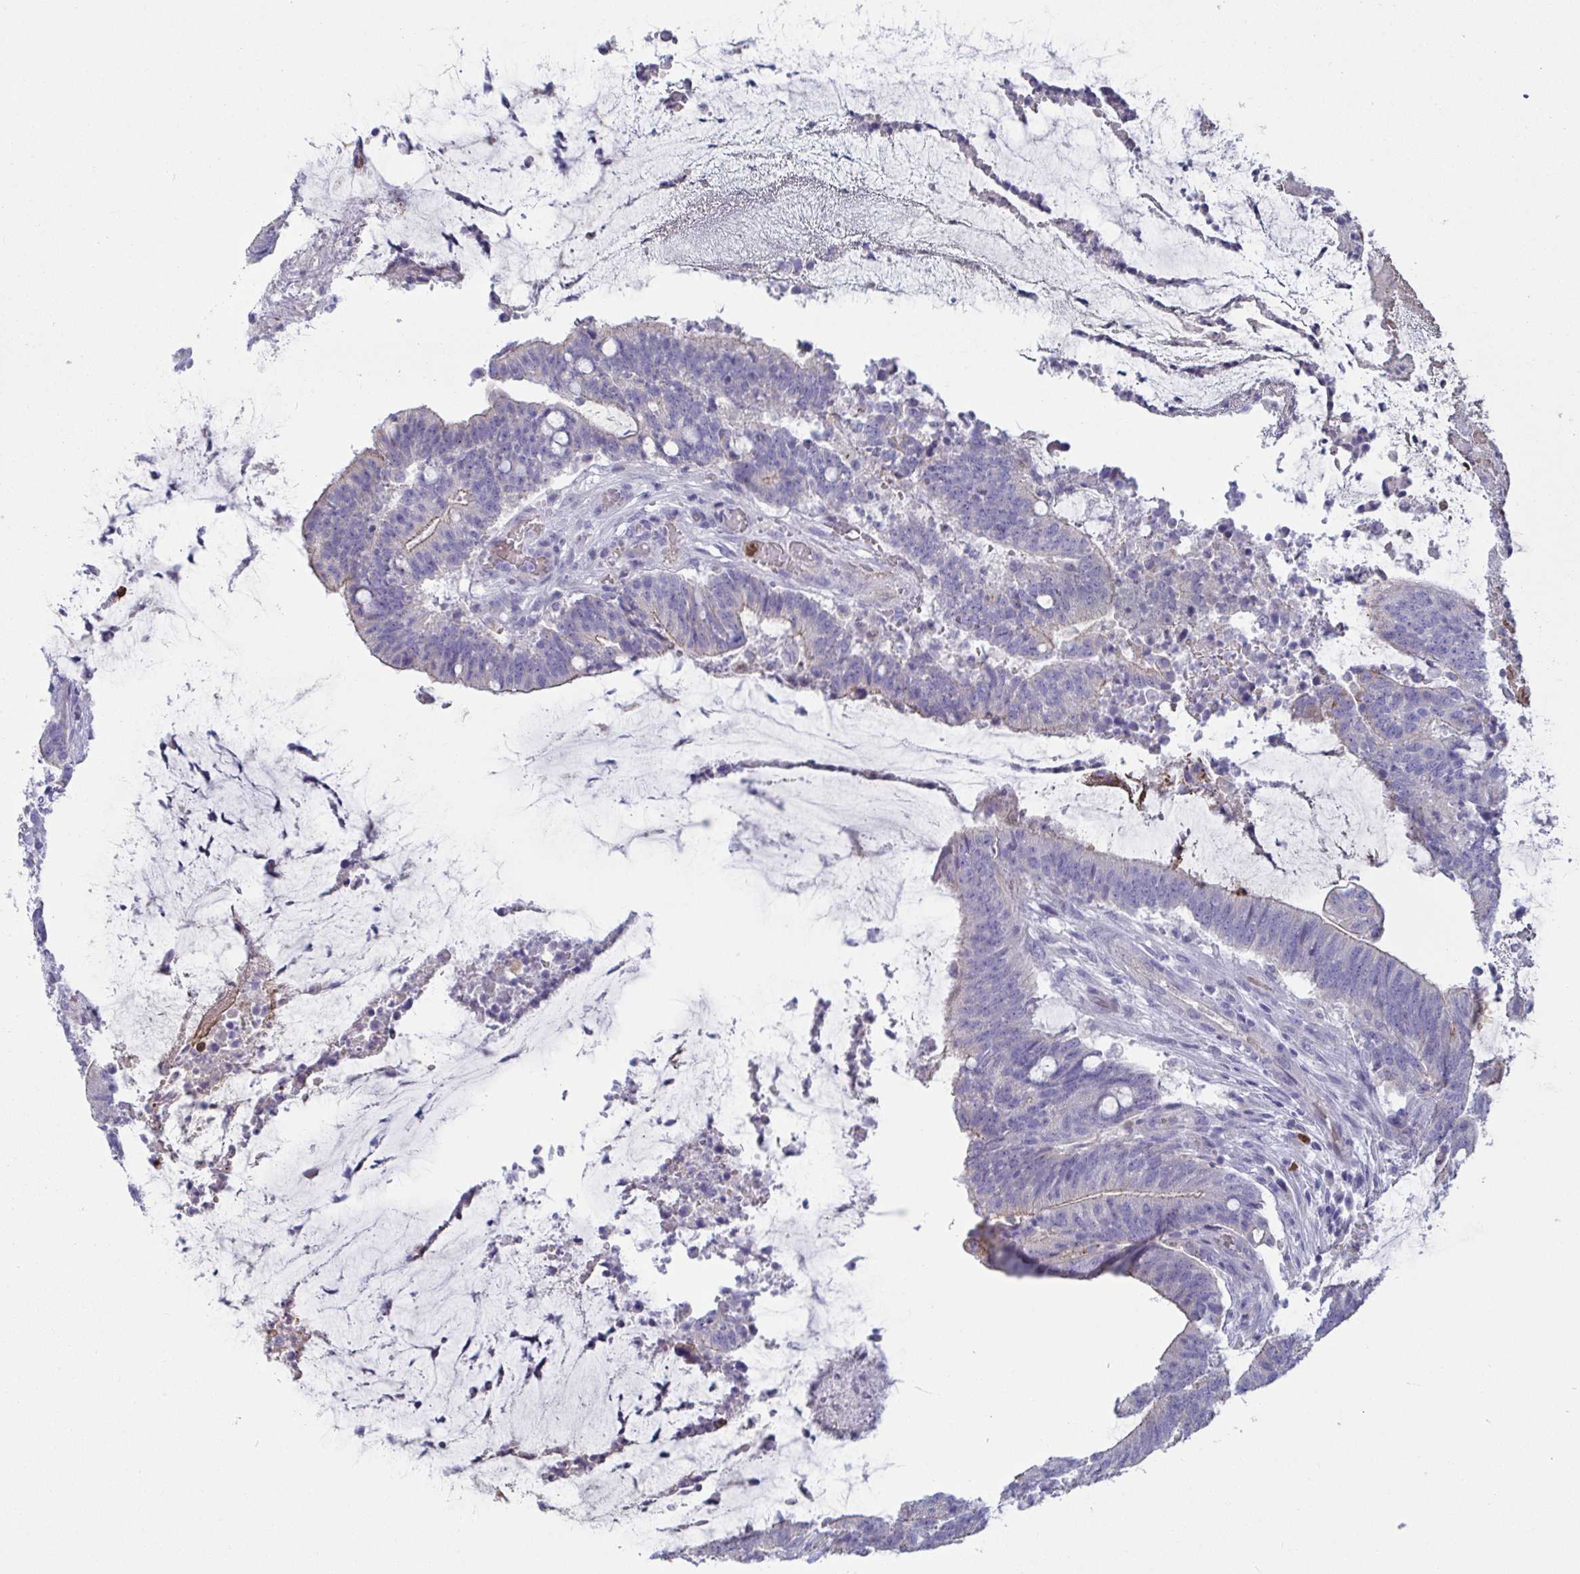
{"staining": {"intensity": "weak", "quantity": "<25%", "location": "cytoplasmic/membranous"}, "tissue": "colorectal cancer", "cell_type": "Tumor cells", "image_type": "cancer", "snomed": [{"axis": "morphology", "description": "Adenocarcinoma, NOS"}, {"axis": "topography", "description": "Colon"}], "caption": "Immunohistochemistry histopathology image of human adenocarcinoma (colorectal) stained for a protein (brown), which displays no expression in tumor cells.", "gene": "TAS2R38", "patient": {"sex": "female", "age": 43}}